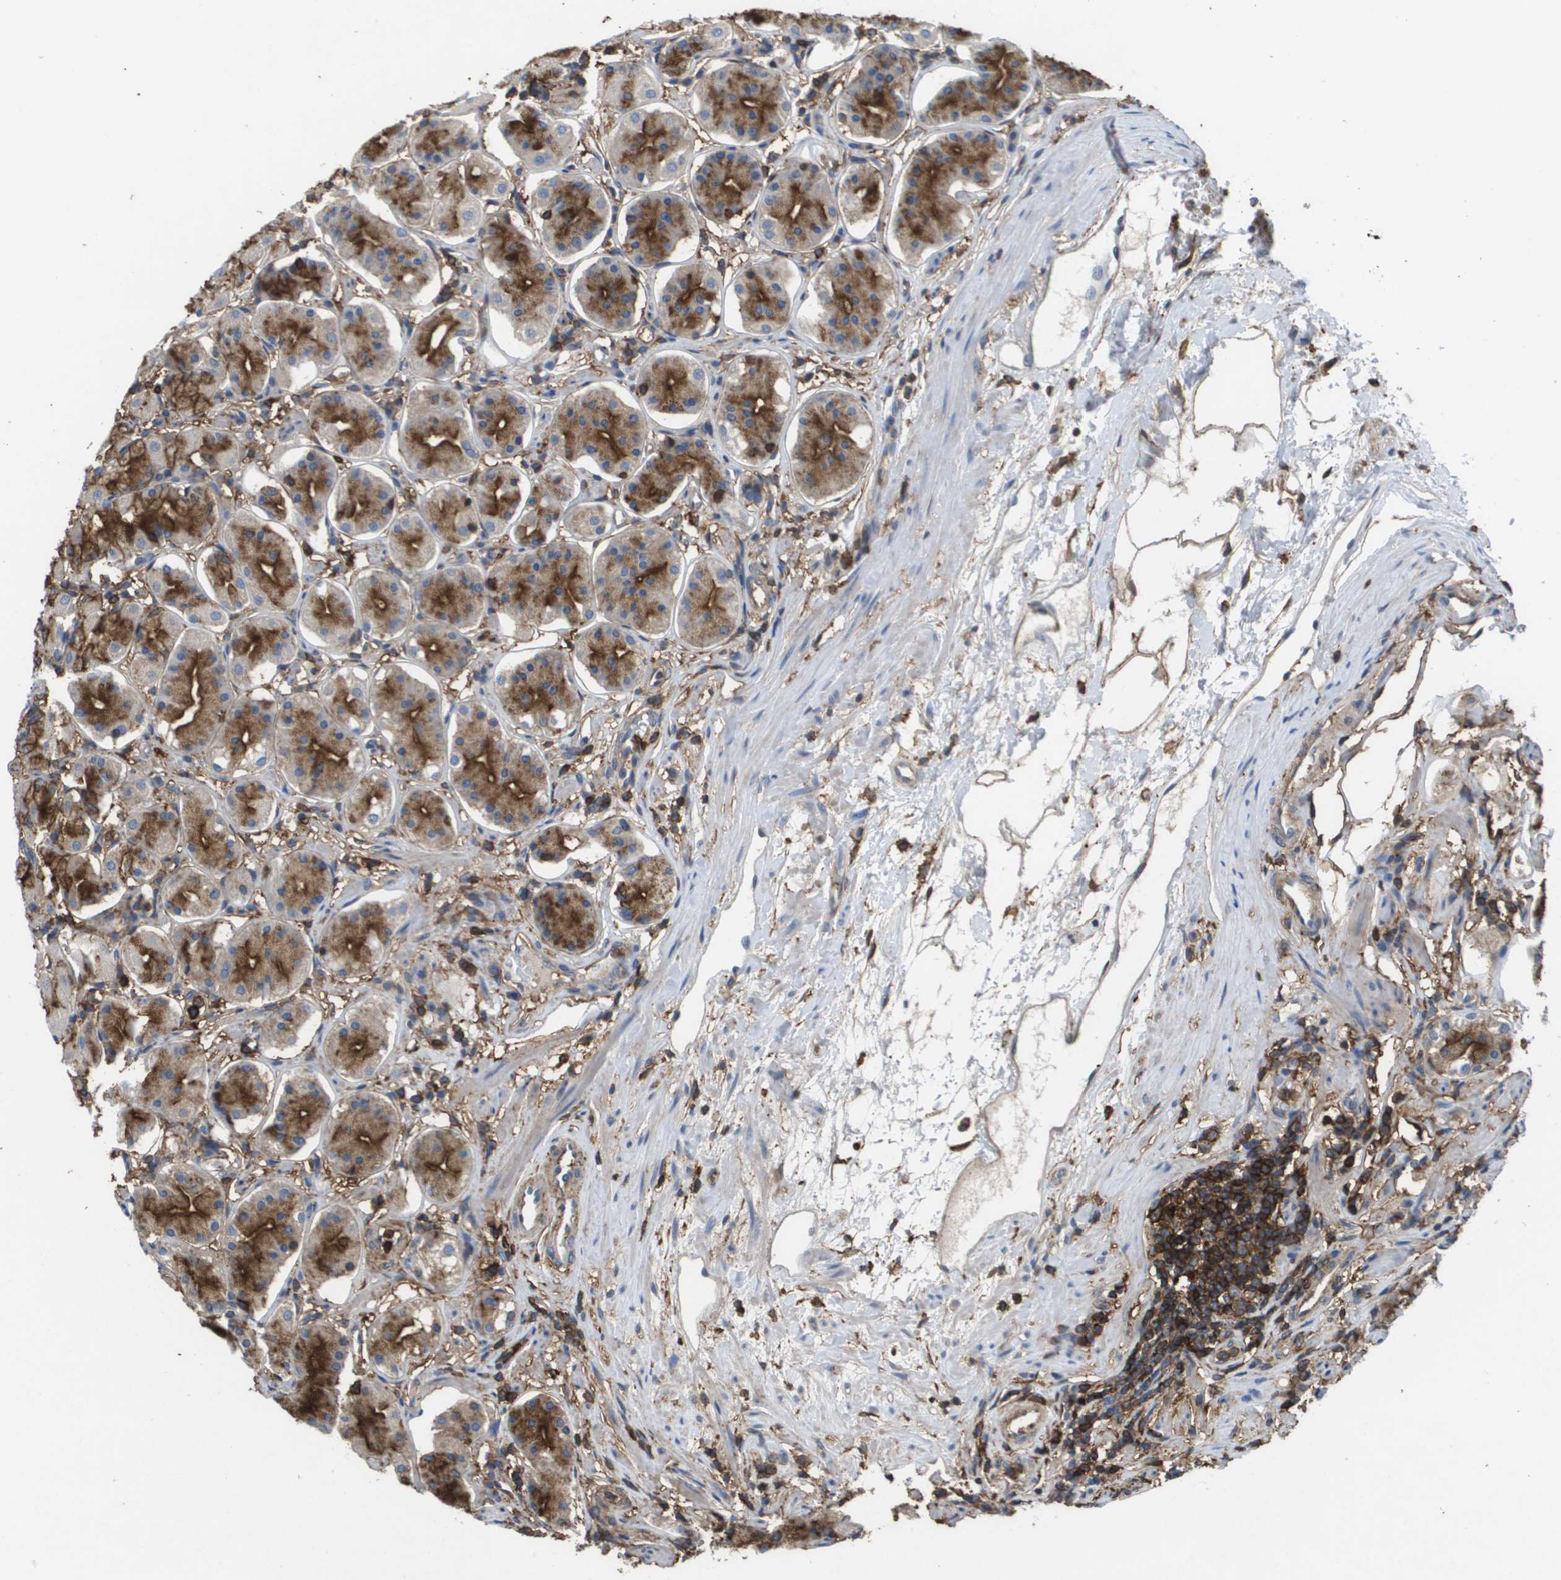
{"staining": {"intensity": "moderate", "quantity": "25%-75%", "location": "cytoplasmic/membranous"}, "tissue": "stomach", "cell_type": "Glandular cells", "image_type": "normal", "snomed": [{"axis": "morphology", "description": "Normal tissue, NOS"}, {"axis": "topography", "description": "Stomach"}, {"axis": "topography", "description": "Stomach, lower"}], "caption": "Glandular cells exhibit medium levels of moderate cytoplasmic/membranous positivity in approximately 25%-75% of cells in unremarkable human stomach.", "gene": "PASK", "patient": {"sex": "female", "age": 56}}